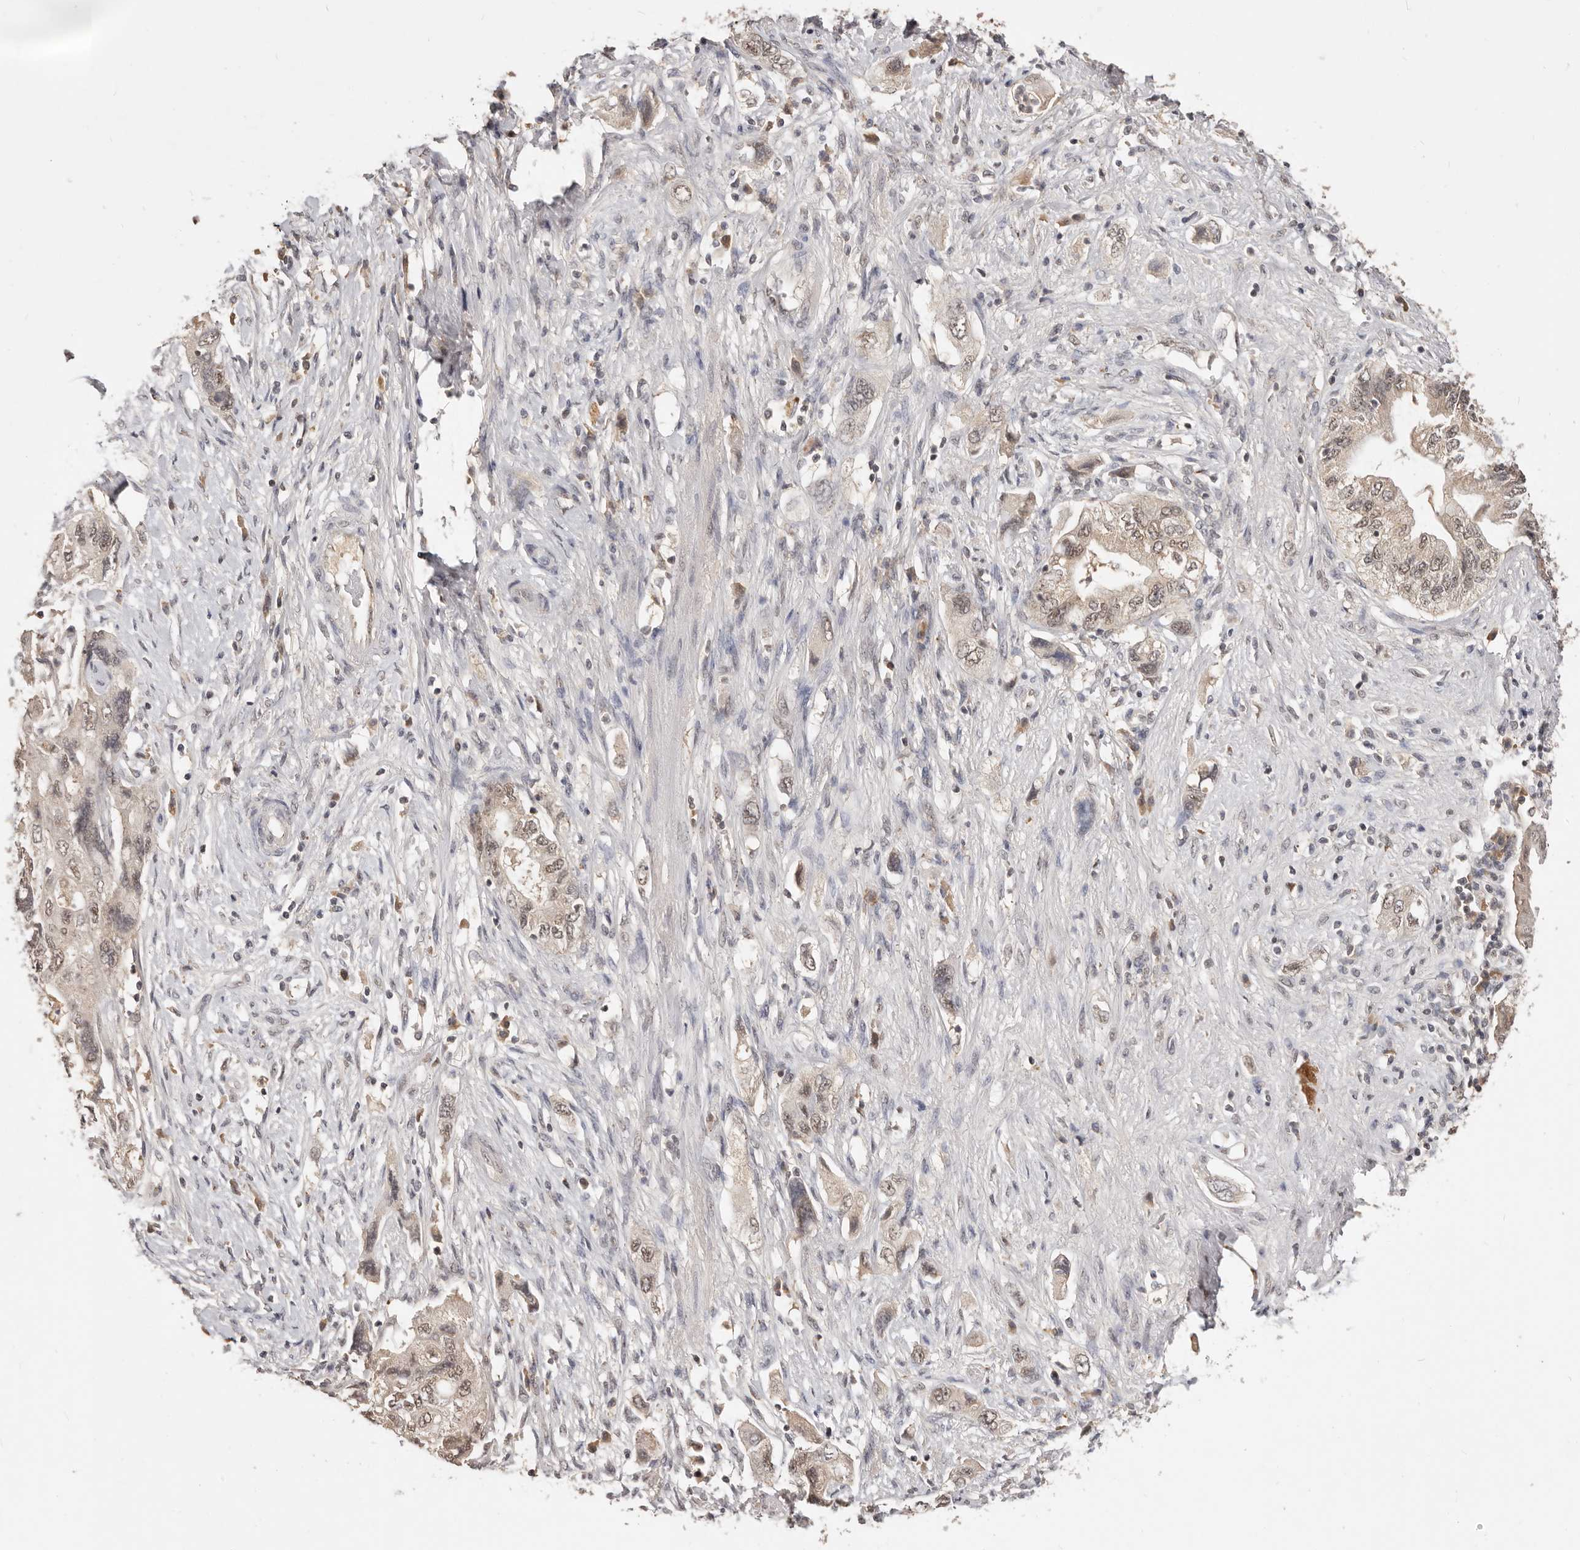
{"staining": {"intensity": "weak", "quantity": ">75%", "location": "cytoplasmic/membranous,nuclear"}, "tissue": "pancreatic cancer", "cell_type": "Tumor cells", "image_type": "cancer", "snomed": [{"axis": "morphology", "description": "Adenocarcinoma, NOS"}, {"axis": "topography", "description": "Pancreas"}], "caption": "Weak cytoplasmic/membranous and nuclear protein staining is identified in approximately >75% of tumor cells in pancreatic cancer (adenocarcinoma). (IHC, brightfield microscopy, high magnification).", "gene": "TSPAN13", "patient": {"sex": "female", "age": 73}}